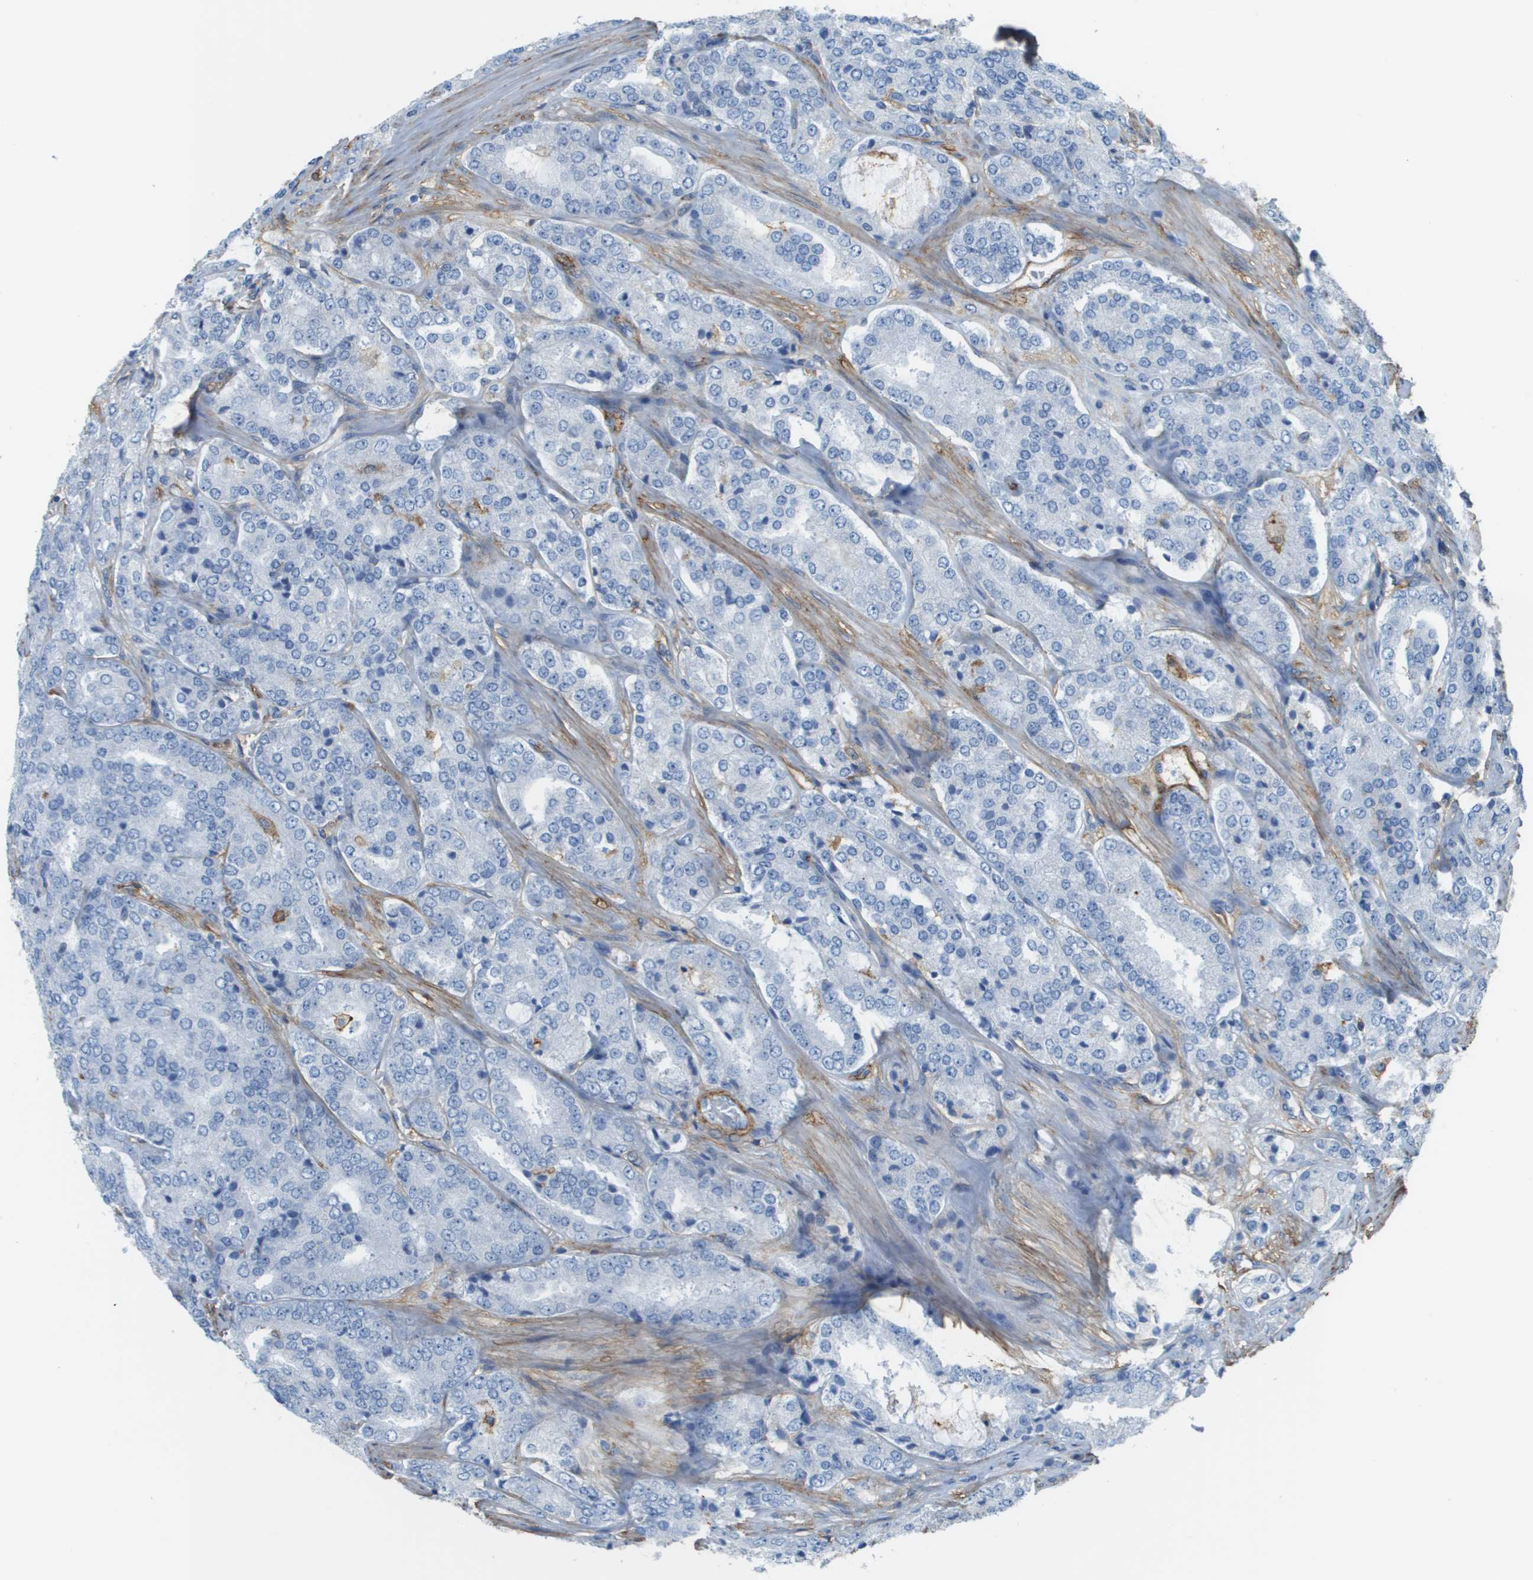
{"staining": {"intensity": "negative", "quantity": "none", "location": "none"}, "tissue": "prostate cancer", "cell_type": "Tumor cells", "image_type": "cancer", "snomed": [{"axis": "morphology", "description": "Adenocarcinoma, High grade"}, {"axis": "topography", "description": "Prostate"}], "caption": "This is a photomicrograph of IHC staining of prostate high-grade adenocarcinoma, which shows no staining in tumor cells.", "gene": "ZBTB43", "patient": {"sex": "male", "age": 65}}